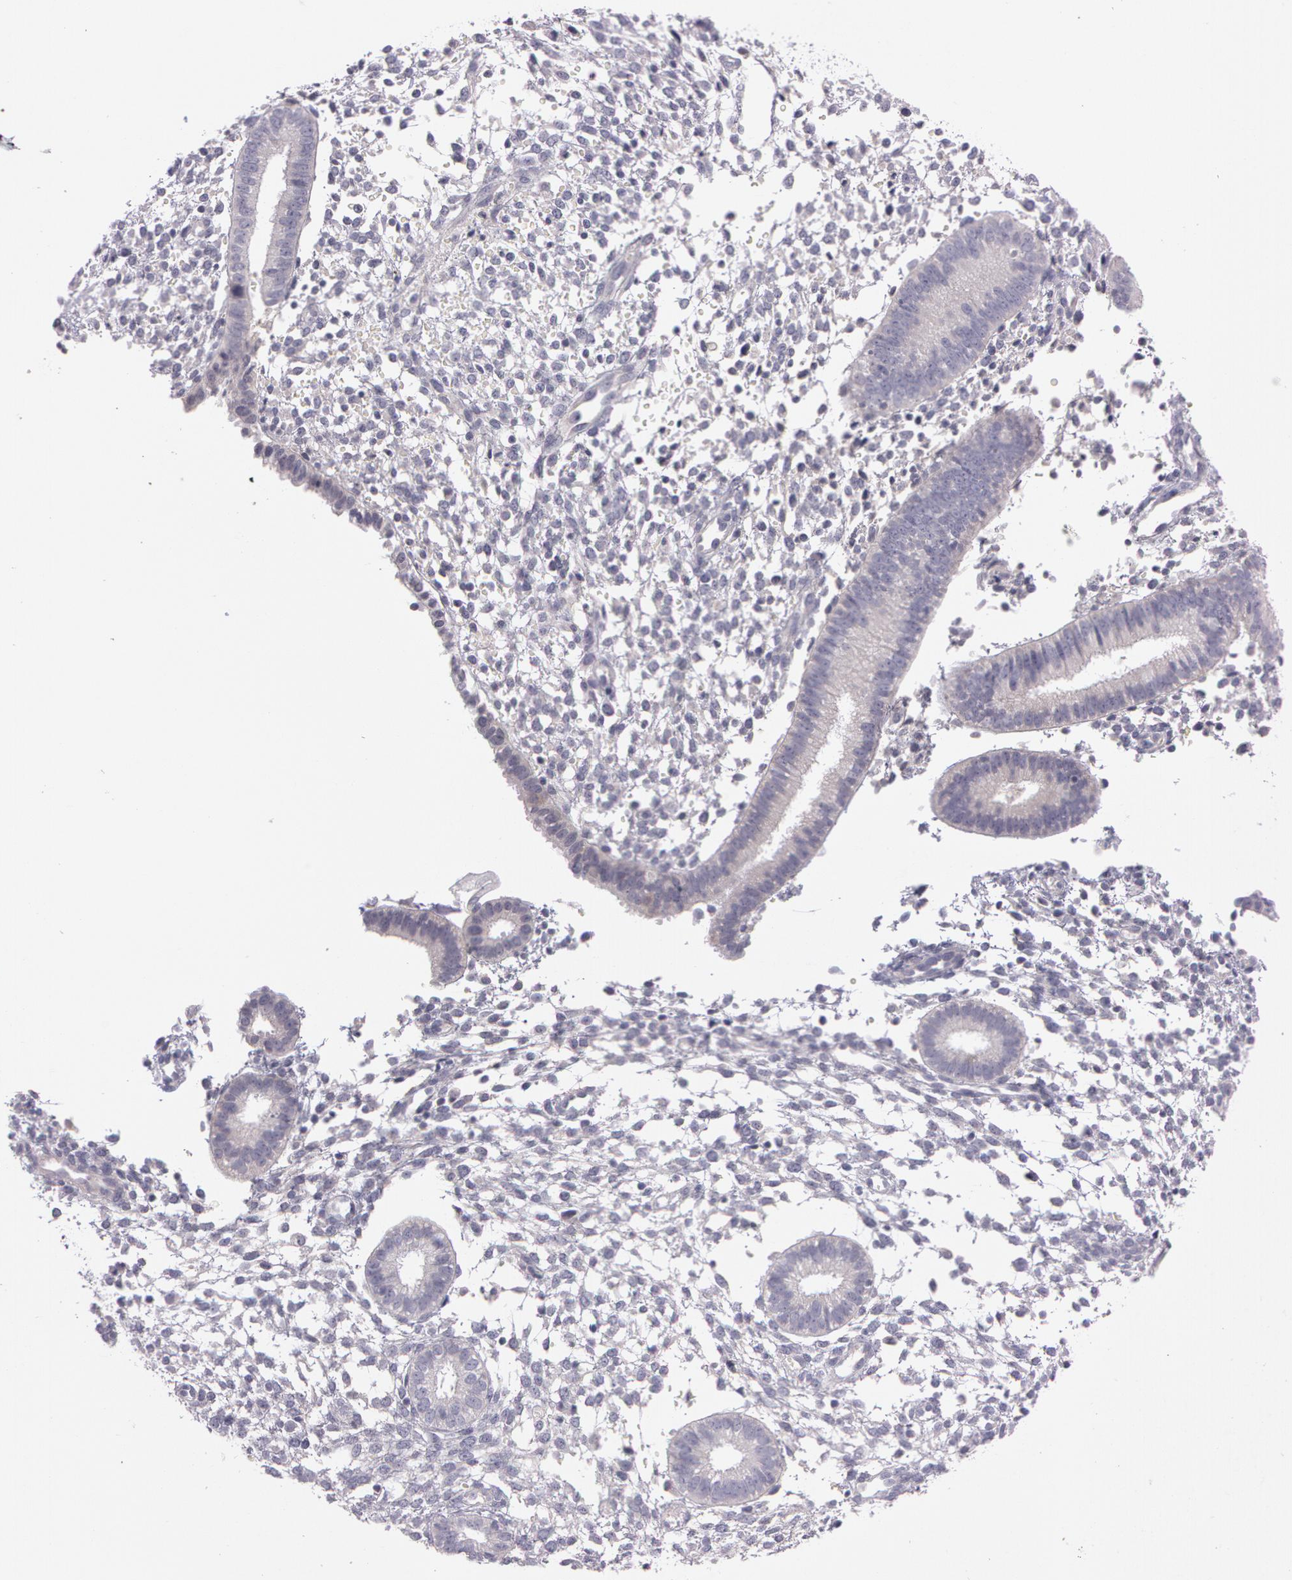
{"staining": {"intensity": "weak", "quantity": "25%-75%", "location": "cytoplasmic/membranous"}, "tissue": "endometrium", "cell_type": "Cells in endometrial stroma", "image_type": "normal", "snomed": [{"axis": "morphology", "description": "Normal tissue, NOS"}, {"axis": "topography", "description": "Endometrium"}], "caption": "Immunohistochemistry staining of normal endometrium, which reveals low levels of weak cytoplasmic/membranous expression in approximately 25%-75% of cells in endometrial stroma indicating weak cytoplasmic/membranous protein positivity. The staining was performed using DAB (brown) for protein detection and nuclei were counterstained in hematoxylin (blue).", "gene": "MXRA5", "patient": {"sex": "female", "age": 35}}